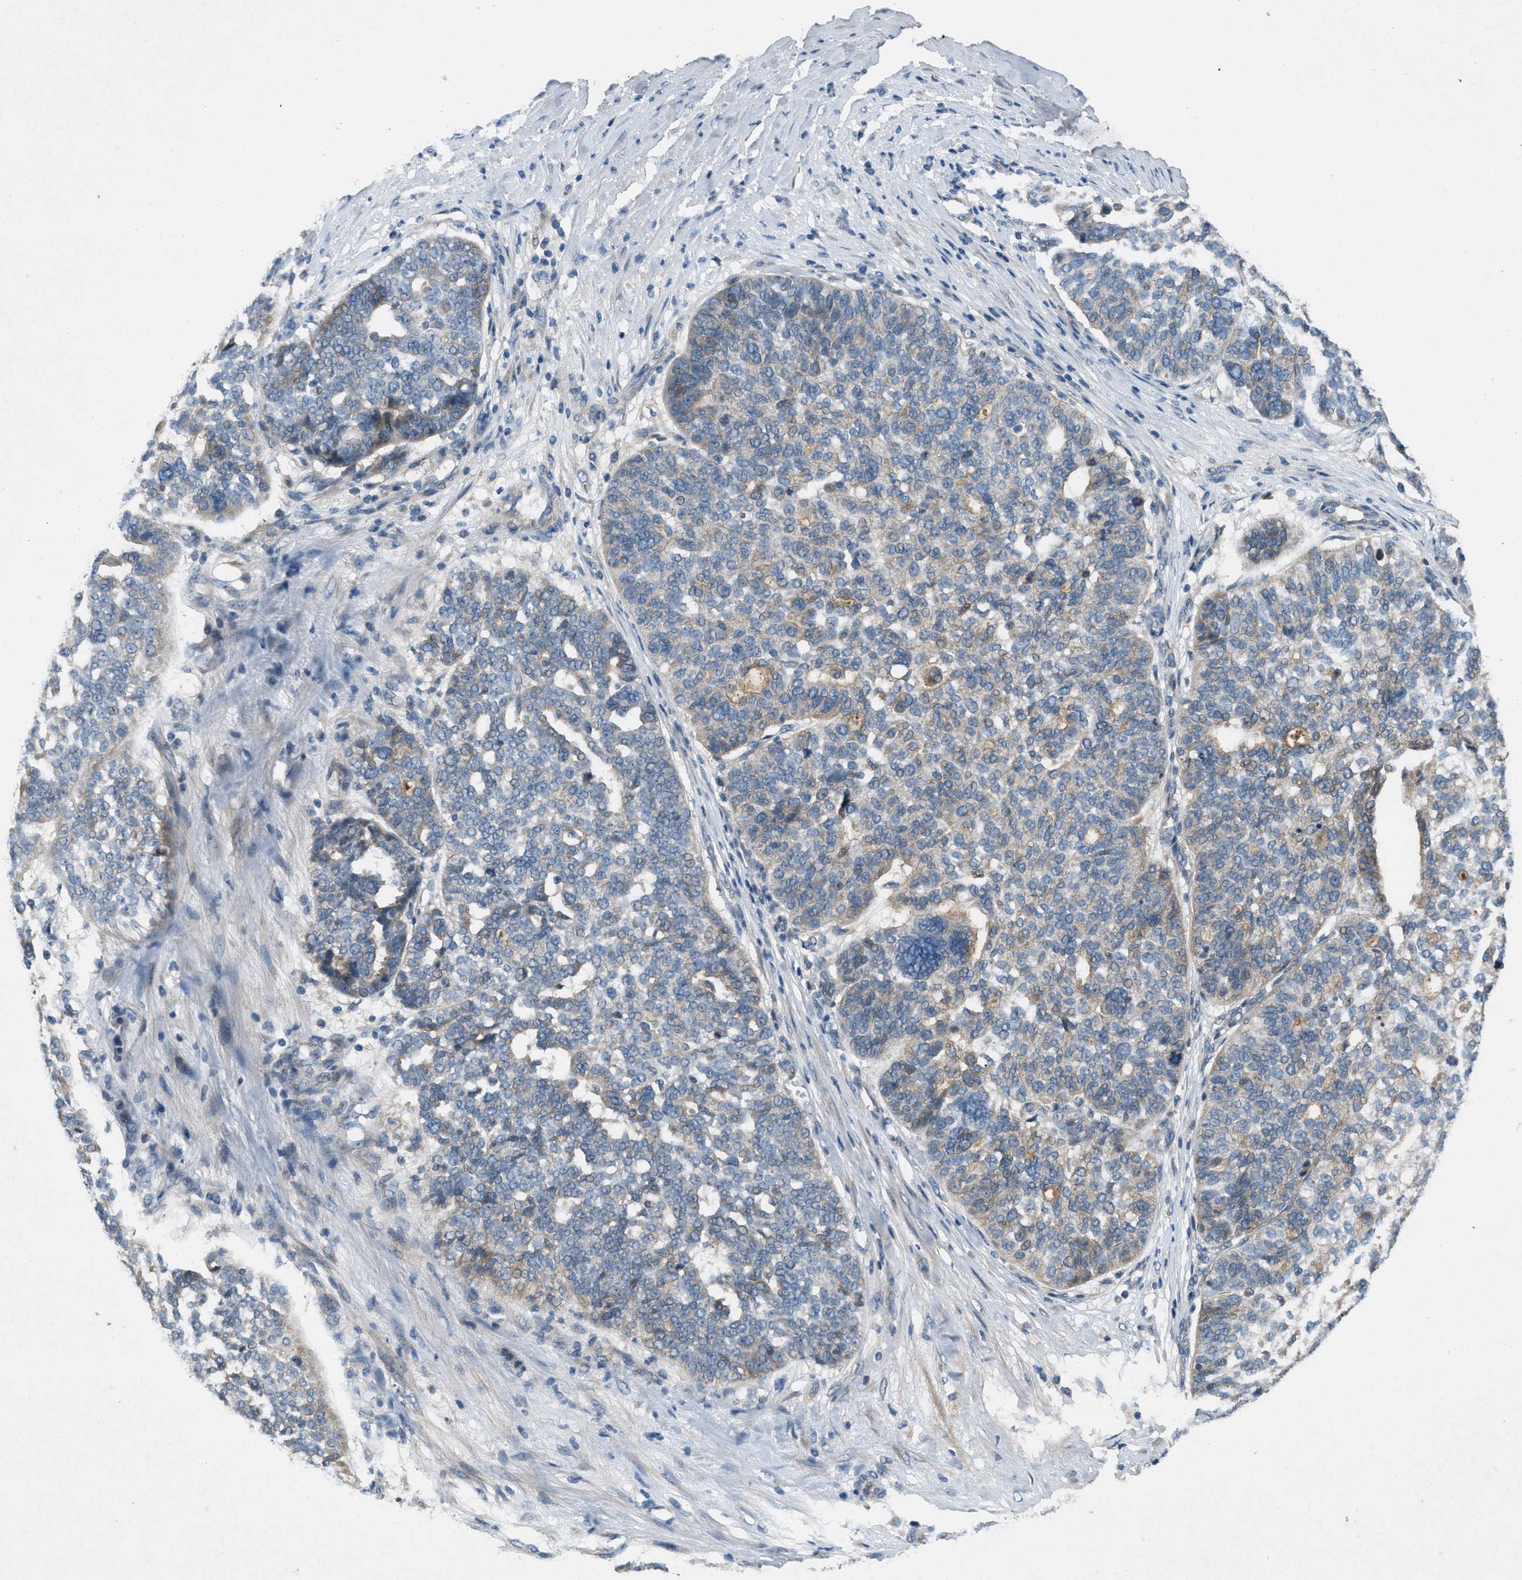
{"staining": {"intensity": "weak", "quantity": "25%-75%", "location": "cytoplasmic/membranous"}, "tissue": "ovarian cancer", "cell_type": "Tumor cells", "image_type": "cancer", "snomed": [{"axis": "morphology", "description": "Cystadenocarcinoma, serous, NOS"}, {"axis": "topography", "description": "Ovary"}], "caption": "Protein expression by immunohistochemistry exhibits weak cytoplasmic/membranous expression in approximately 25%-75% of tumor cells in serous cystadenocarcinoma (ovarian).", "gene": "ADCY6", "patient": {"sex": "female", "age": 59}}